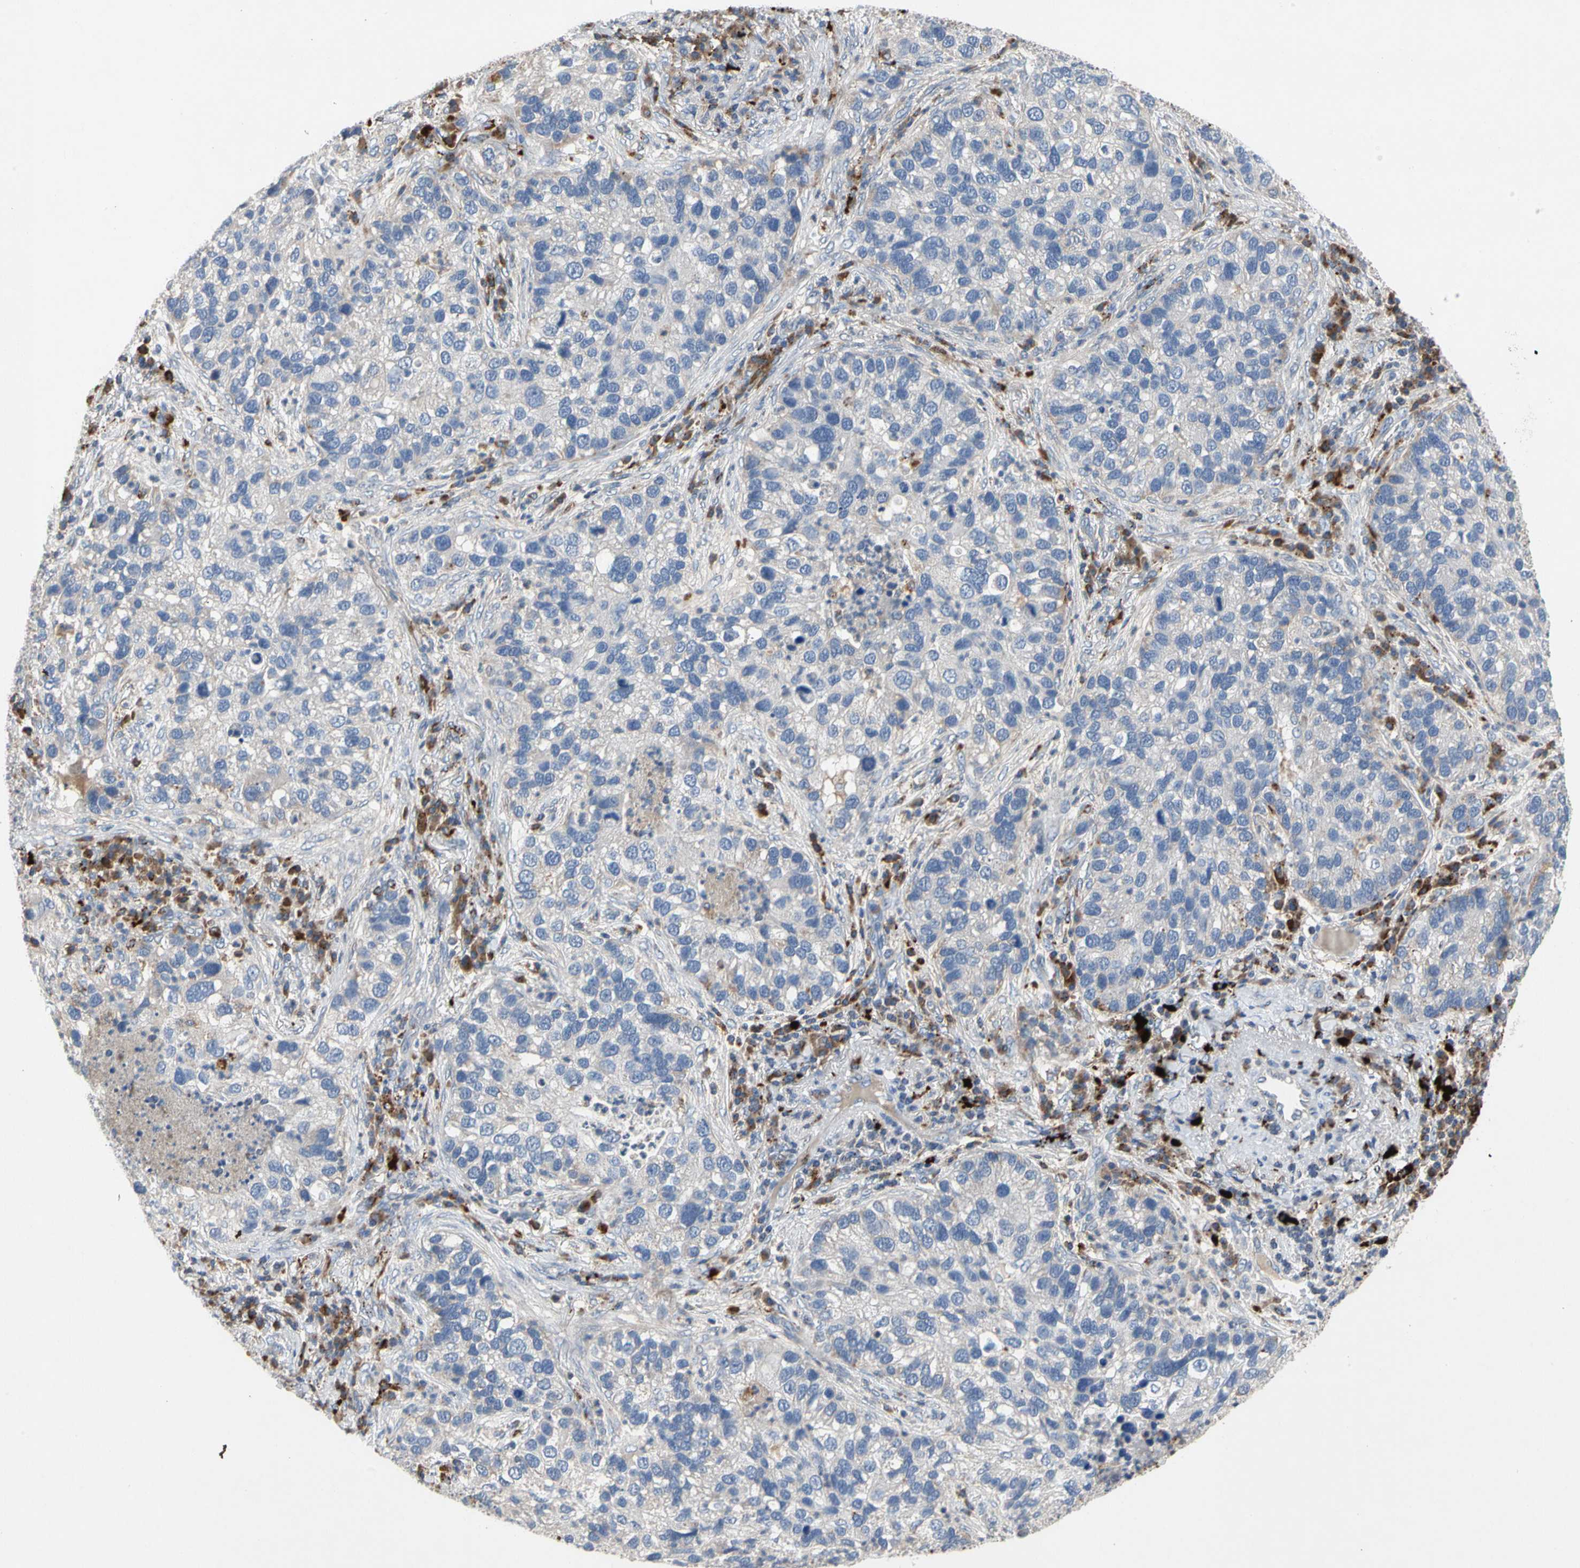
{"staining": {"intensity": "negative", "quantity": "none", "location": "none"}, "tissue": "lung cancer", "cell_type": "Tumor cells", "image_type": "cancer", "snomed": [{"axis": "morphology", "description": "Normal tissue, NOS"}, {"axis": "morphology", "description": "Adenocarcinoma, NOS"}, {"axis": "topography", "description": "Bronchus"}, {"axis": "topography", "description": "Lung"}], "caption": "Adenocarcinoma (lung) was stained to show a protein in brown. There is no significant expression in tumor cells.", "gene": "ADA2", "patient": {"sex": "male", "age": 54}}